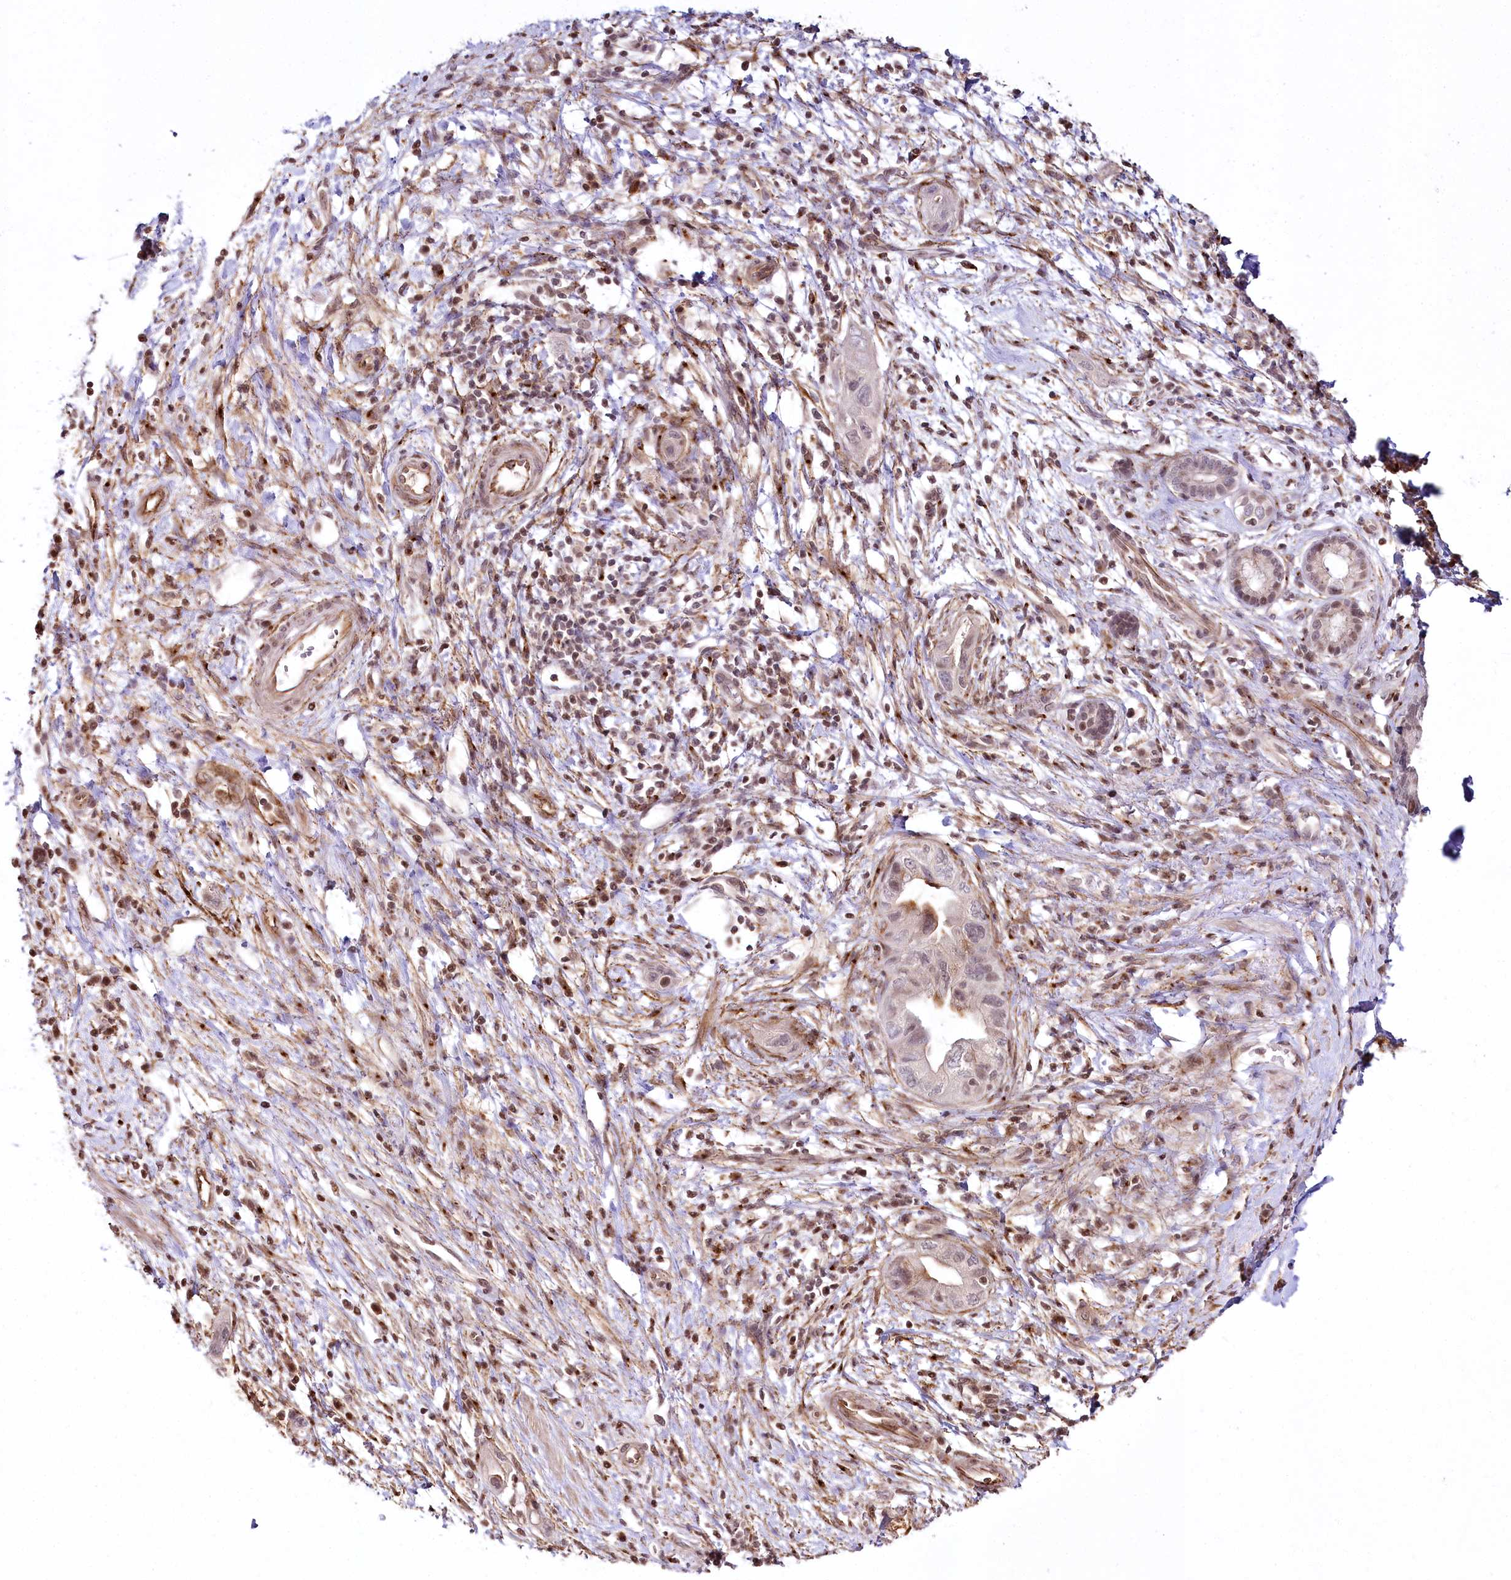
{"staining": {"intensity": "weak", "quantity": "<25%", "location": "nuclear"}, "tissue": "pancreatic cancer", "cell_type": "Tumor cells", "image_type": "cancer", "snomed": [{"axis": "morphology", "description": "Adenocarcinoma, NOS"}, {"axis": "topography", "description": "Pancreas"}], "caption": "This micrograph is of adenocarcinoma (pancreatic) stained with immunohistochemistry (IHC) to label a protein in brown with the nuclei are counter-stained blue. There is no expression in tumor cells.", "gene": "HOXC8", "patient": {"sex": "female", "age": 73}}